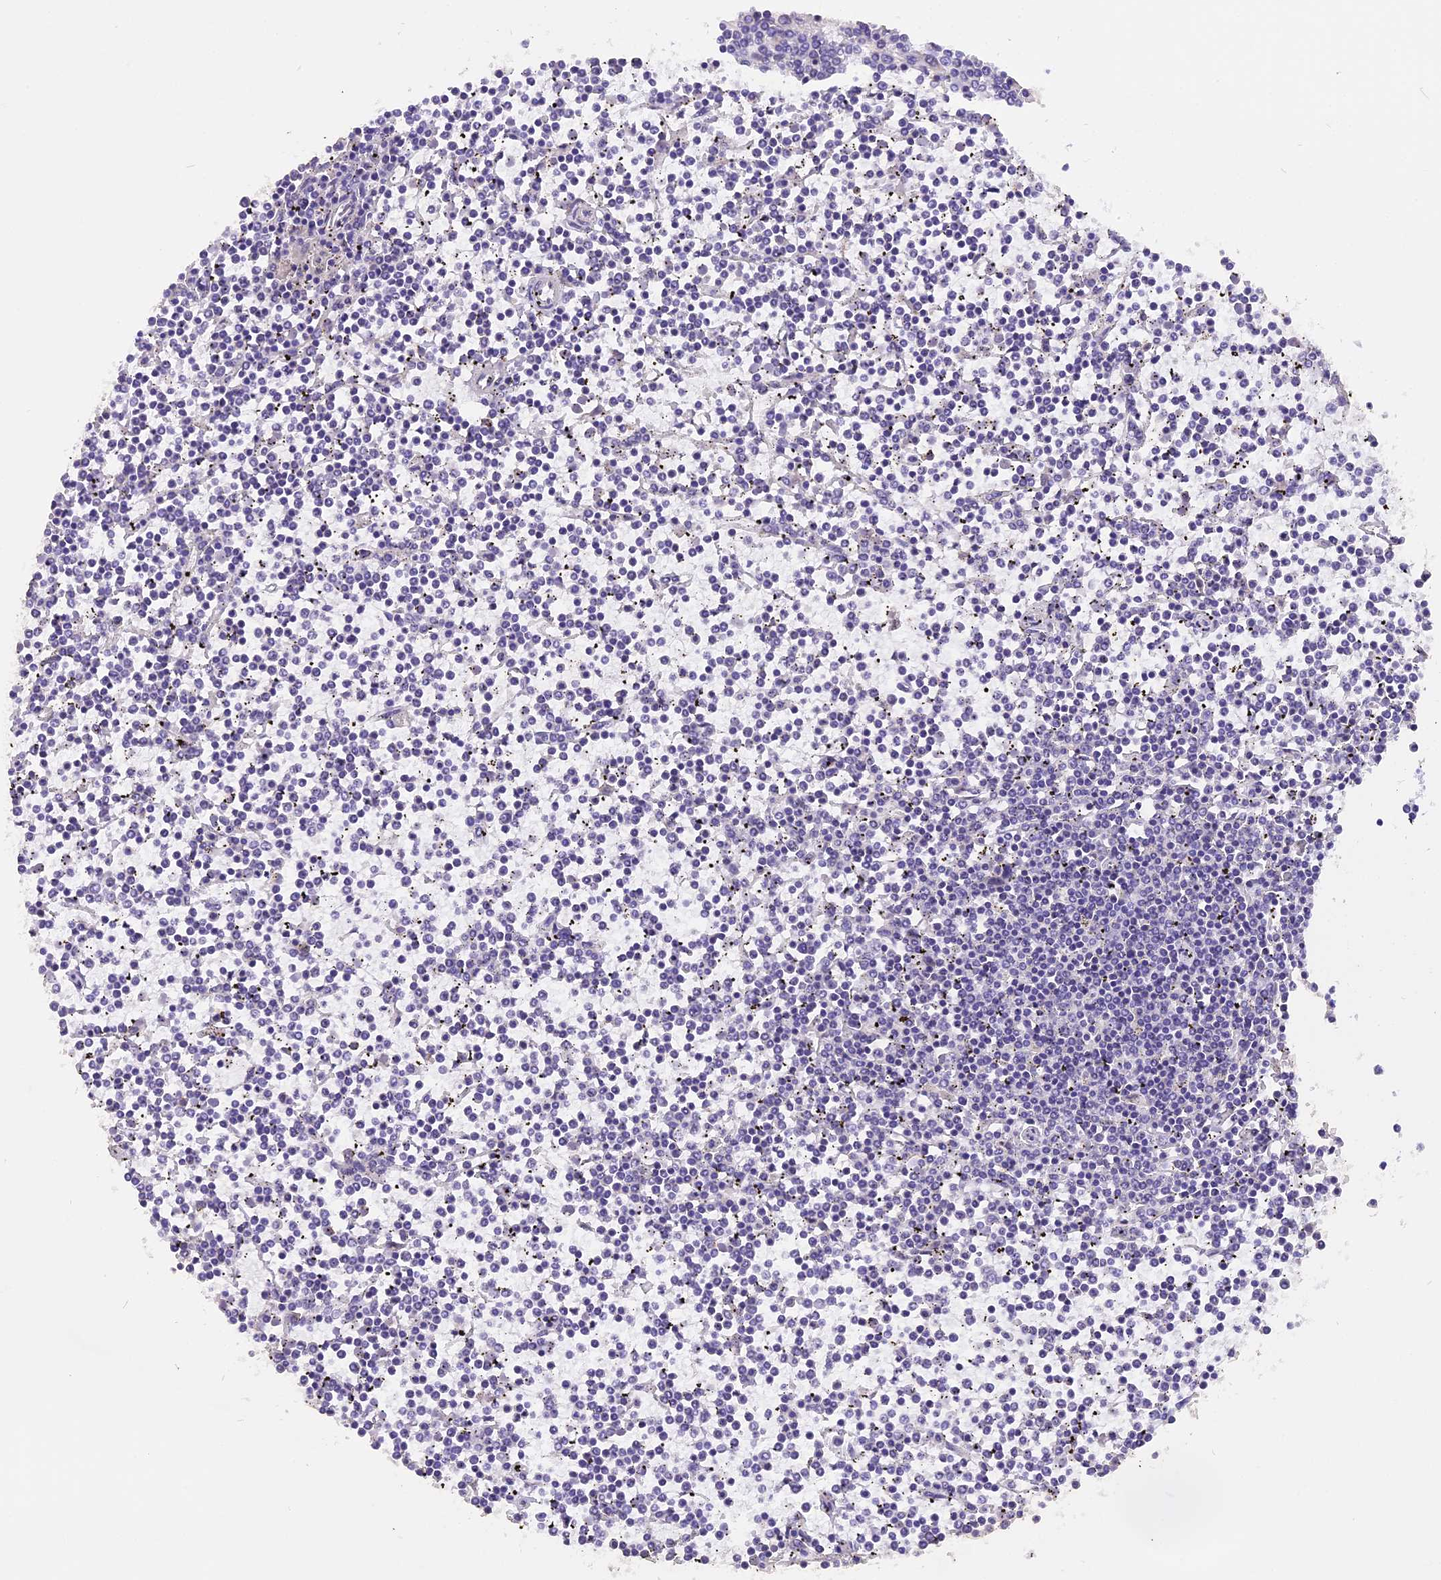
{"staining": {"intensity": "negative", "quantity": "none", "location": "none"}, "tissue": "lymphoma", "cell_type": "Tumor cells", "image_type": "cancer", "snomed": [{"axis": "morphology", "description": "Malignant lymphoma, non-Hodgkin's type, Low grade"}, {"axis": "topography", "description": "Spleen"}], "caption": "The micrograph demonstrates no staining of tumor cells in low-grade malignant lymphoma, non-Hodgkin's type.", "gene": "TRIM3", "patient": {"sex": "female", "age": 19}}